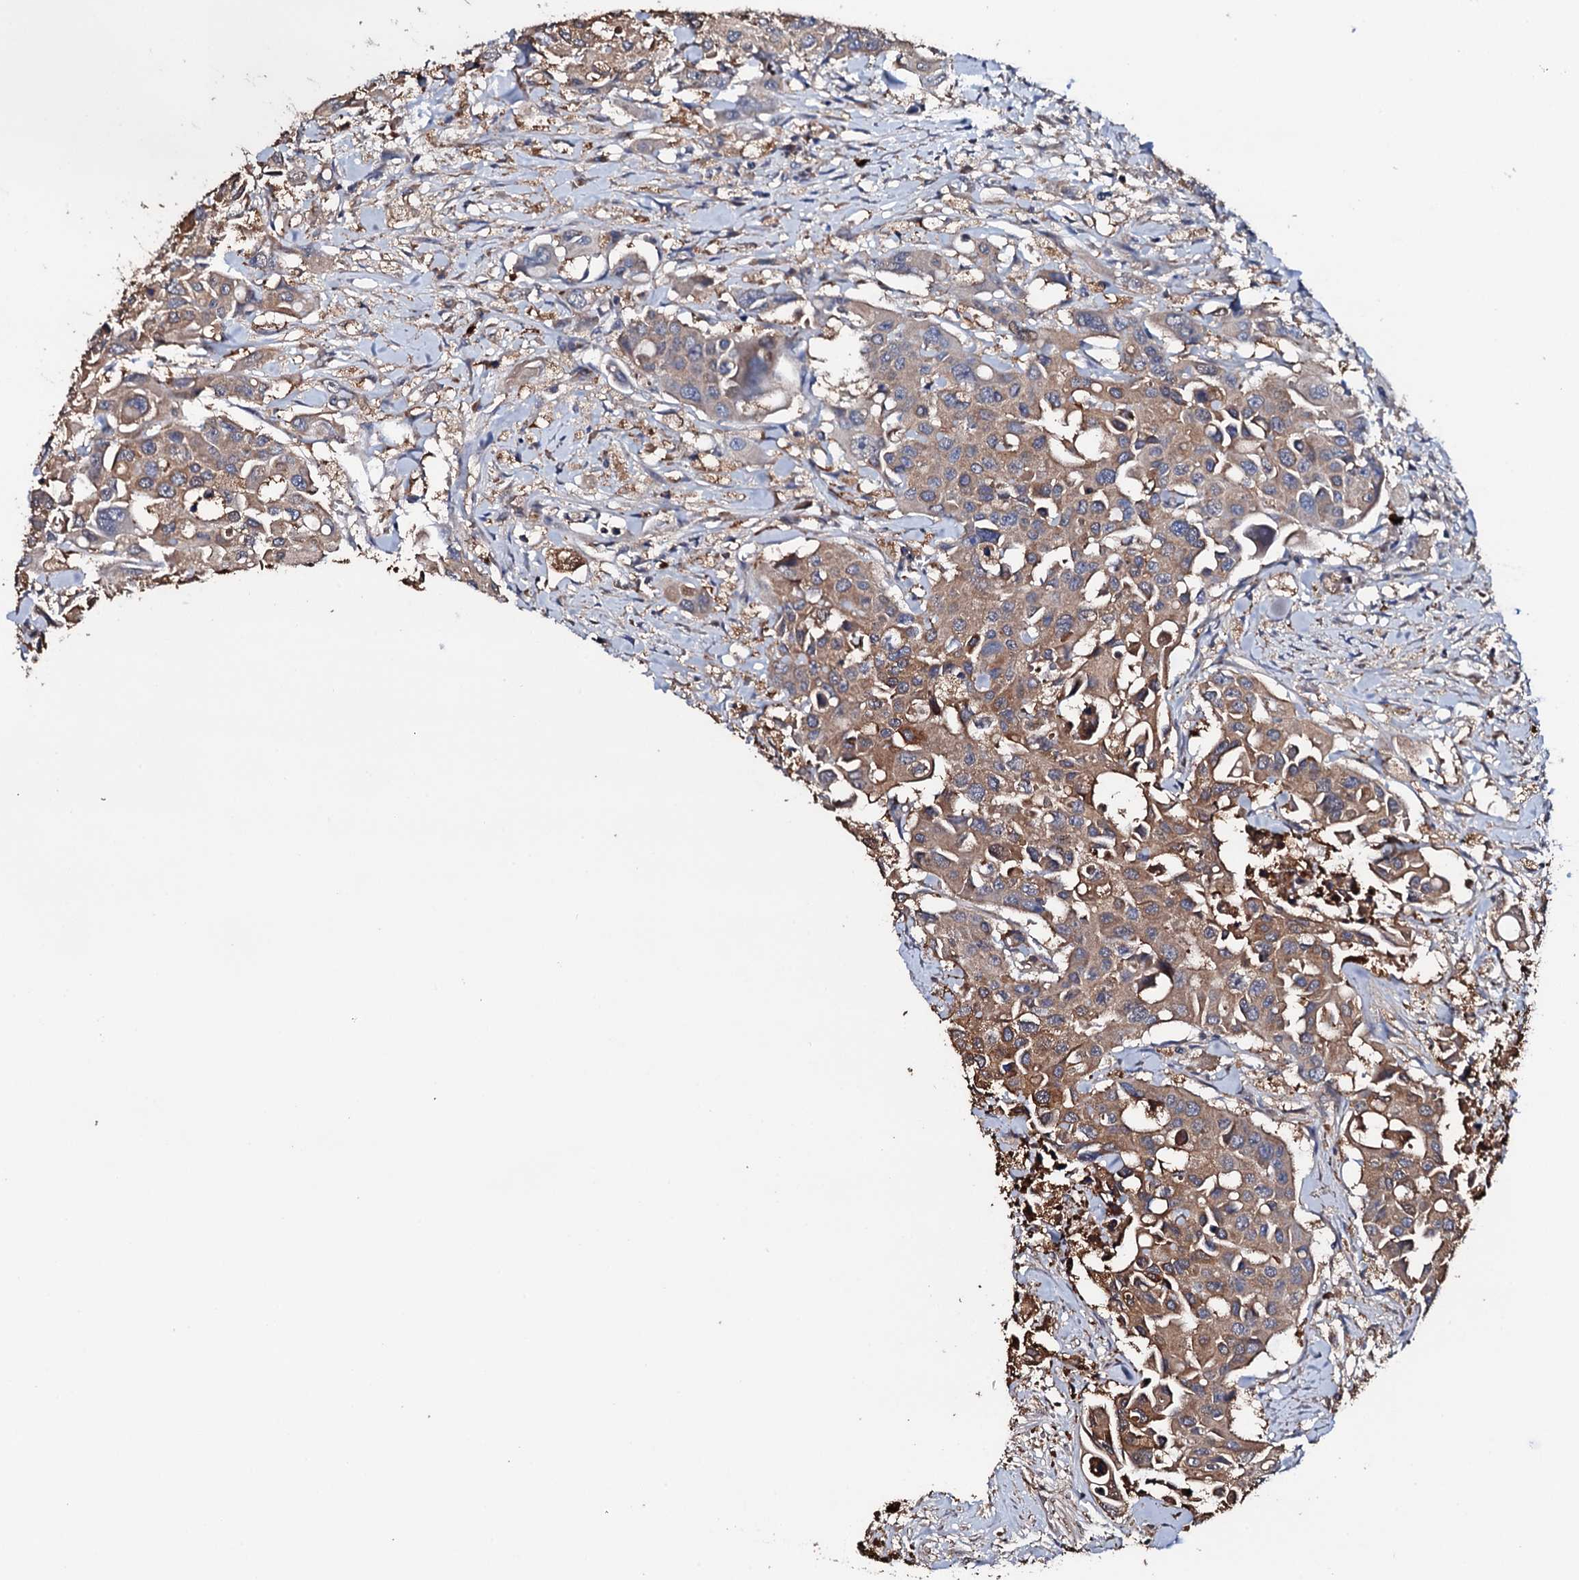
{"staining": {"intensity": "moderate", "quantity": ">75%", "location": "cytoplasmic/membranous"}, "tissue": "colorectal cancer", "cell_type": "Tumor cells", "image_type": "cancer", "snomed": [{"axis": "morphology", "description": "Adenocarcinoma, NOS"}, {"axis": "topography", "description": "Colon"}], "caption": "Immunohistochemical staining of colorectal cancer (adenocarcinoma) displays medium levels of moderate cytoplasmic/membranous positivity in about >75% of tumor cells.", "gene": "TCAF2", "patient": {"sex": "male", "age": 77}}